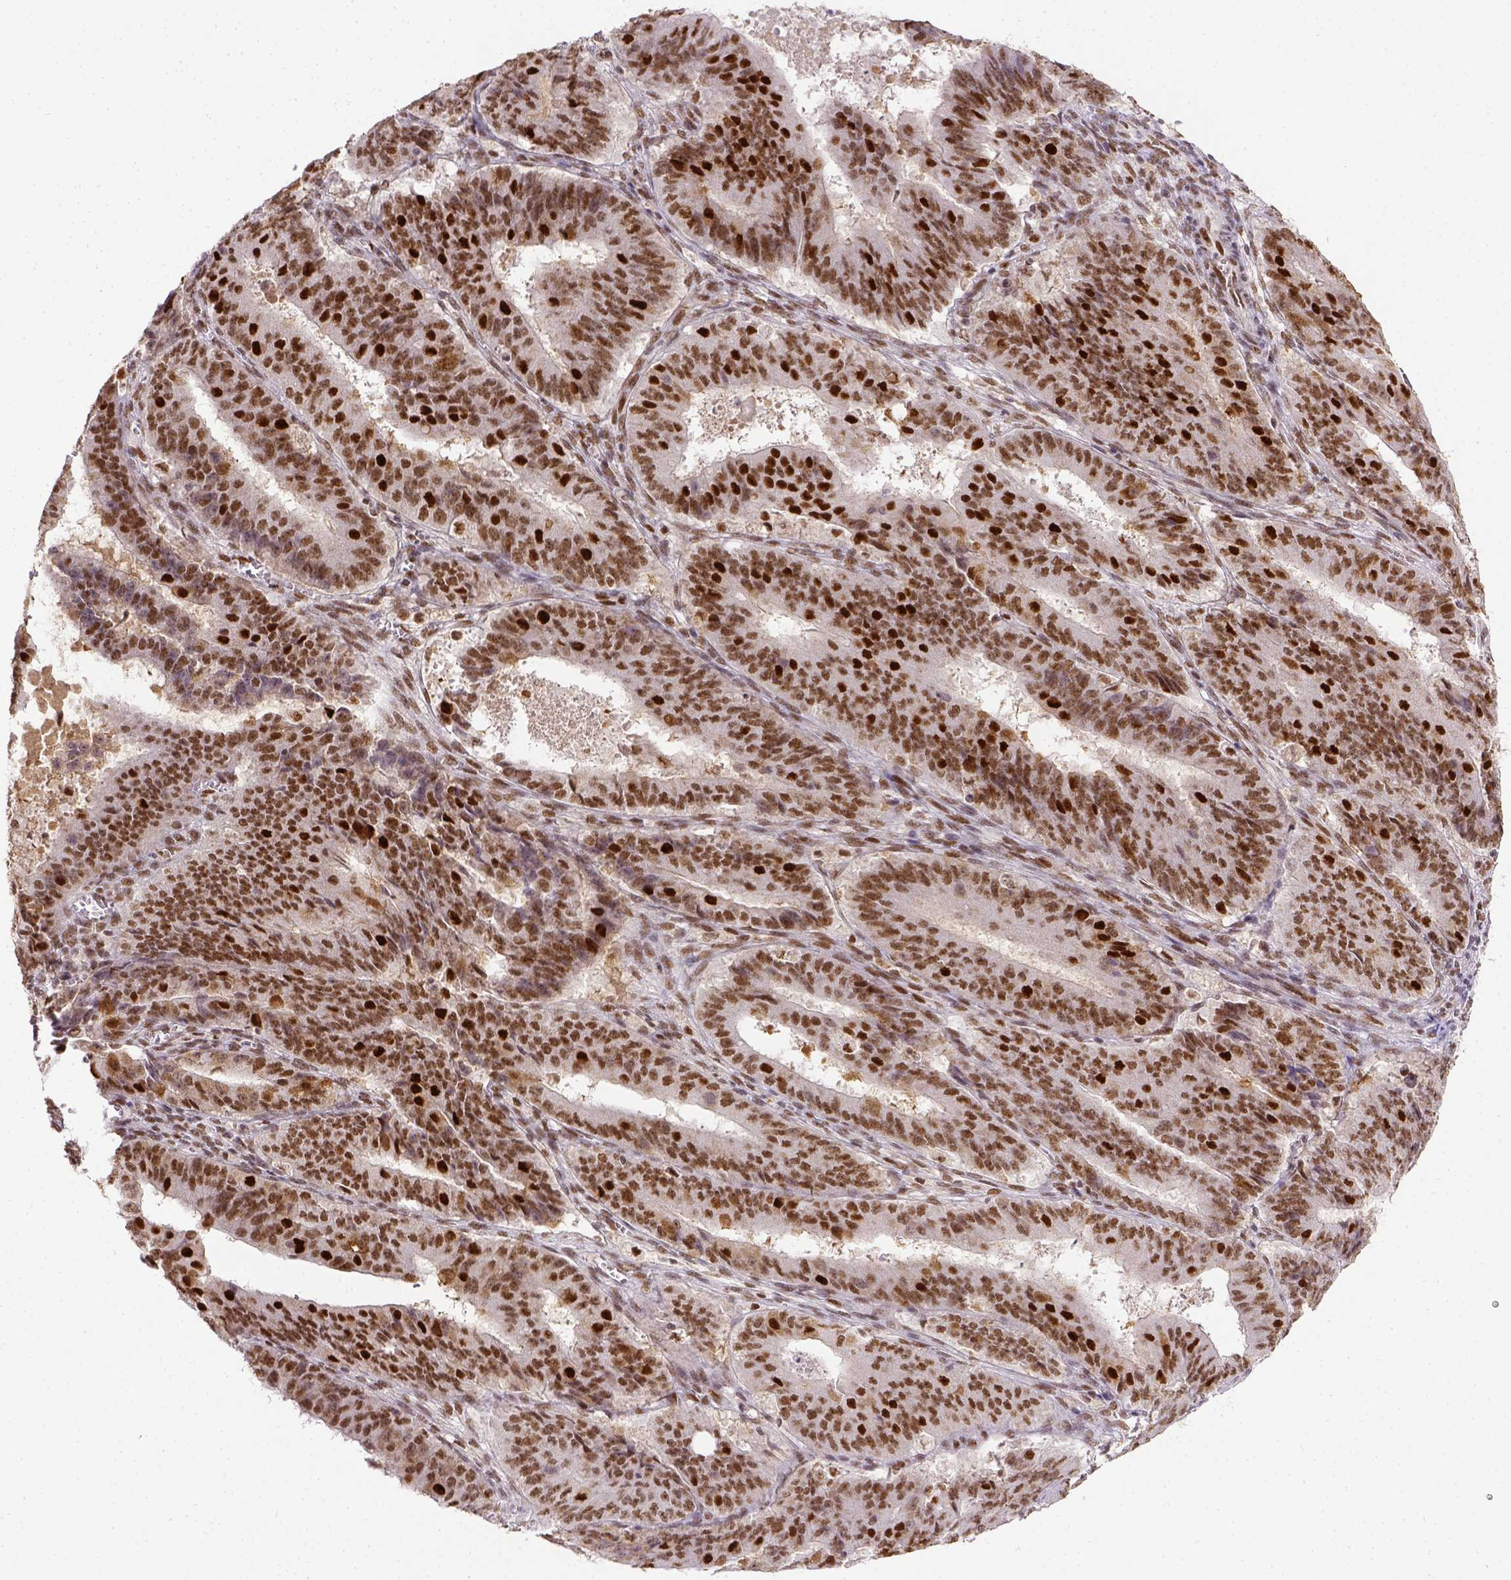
{"staining": {"intensity": "moderate", "quantity": ">75%", "location": "nuclear"}, "tissue": "ovarian cancer", "cell_type": "Tumor cells", "image_type": "cancer", "snomed": [{"axis": "morphology", "description": "Carcinoma, endometroid"}, {"axis": "topography", "description": "Ovary"}], "caption": "This micrograph reveals endometroid carcinoma (ovarian) stained with immunohistochemistry to label a protein in brown. The nuclear of tumor cells show moderate positivity for the protein. Nuclei are counter-stained blue.", "gene": "ERCC1", "patient": {"sex": "female", "age": 42}}